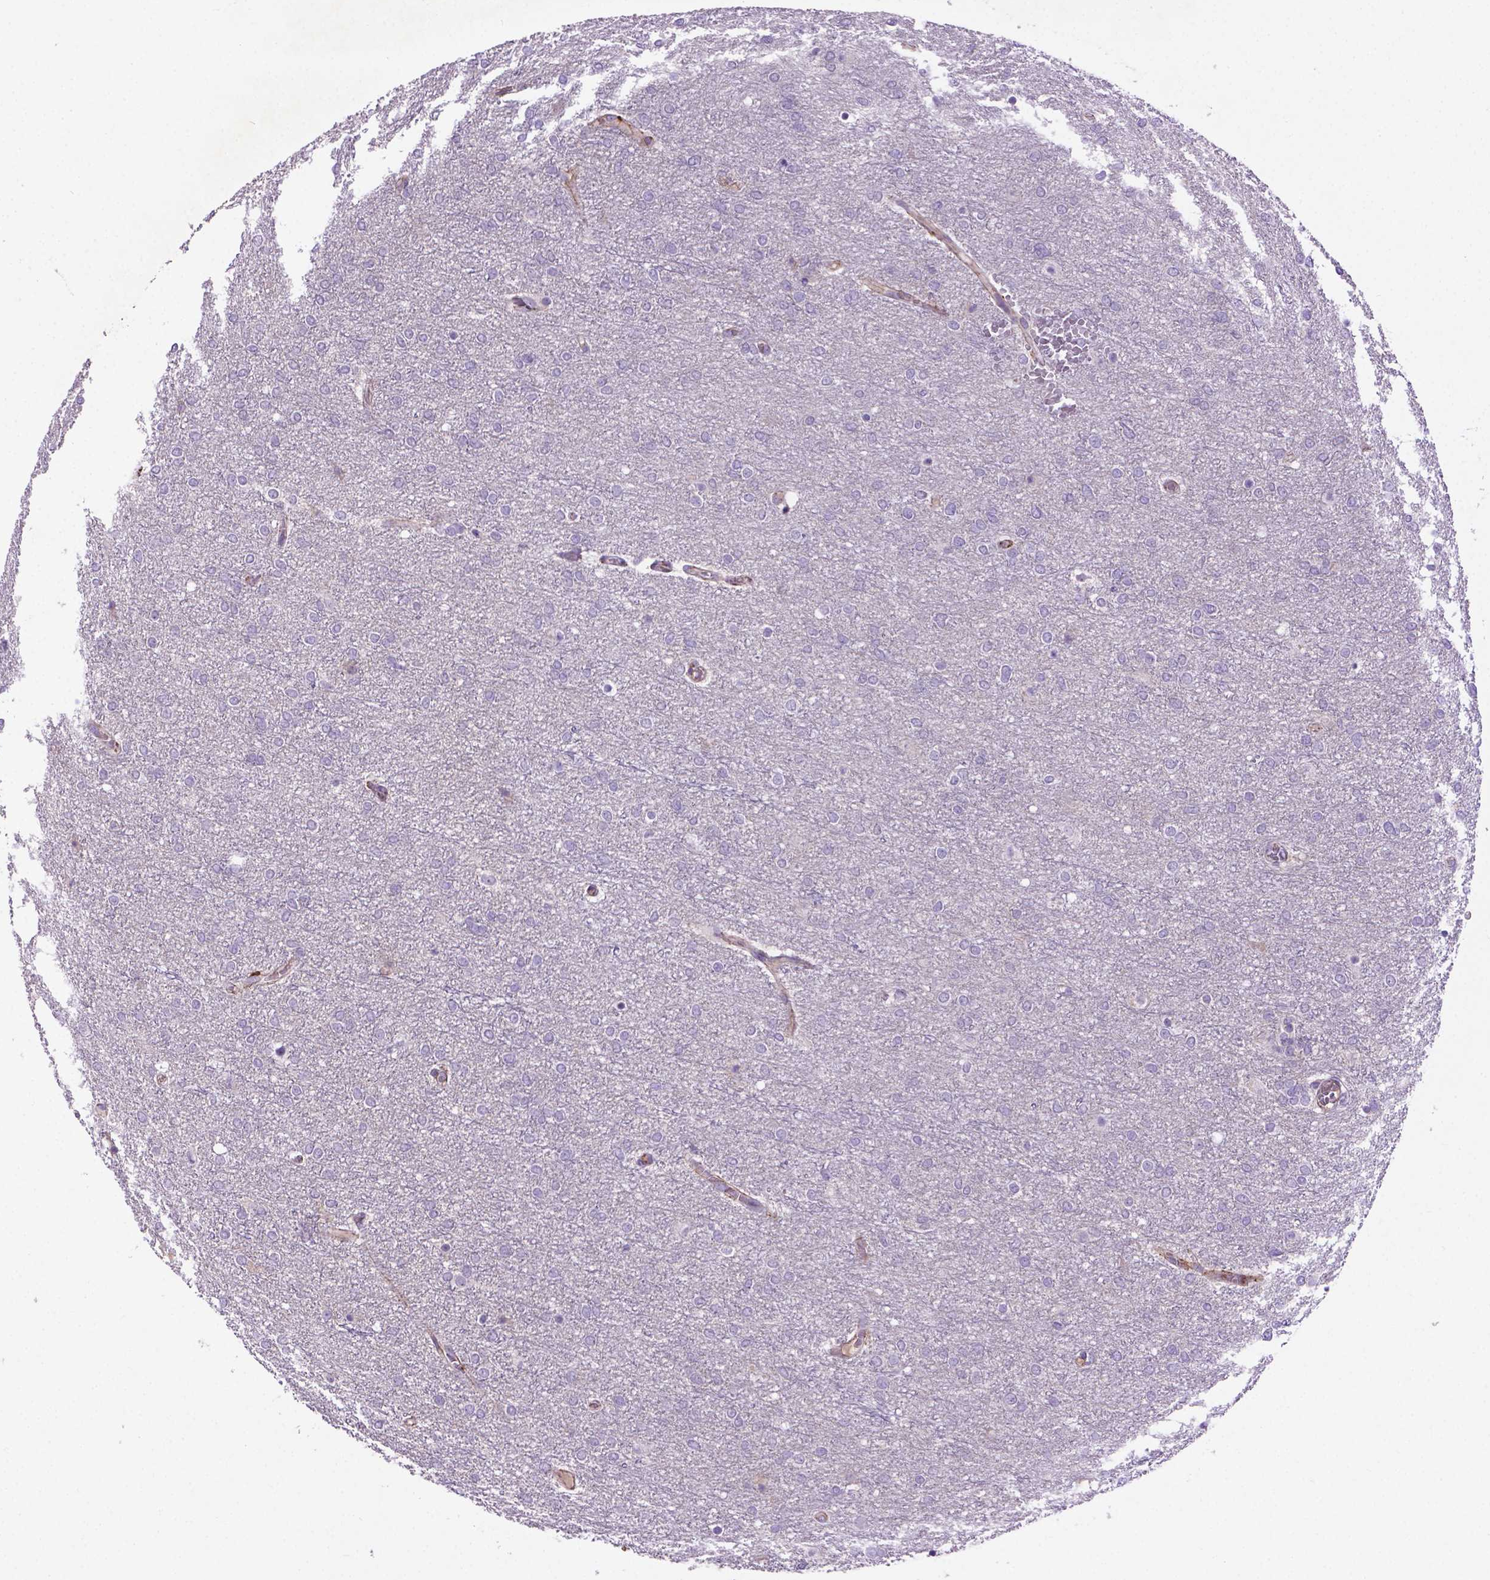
{"staining": {"intensity": "negative", "quantity": "none", "location": "none"}, "tissue": "glioma", "cell_type": "Tumor cells", "image_type": "cancer", "snomed": [{"axis": "morphology", "description": "Glioma, malignant, High grade"}, {"axis": "topography", "description": "Brain"}], "caption": "Tumor cells show no significant protein positivity in high-grade glioma (malignant).", "gene": "CCER2", "patient": {"sex": "female", "age": 61}}